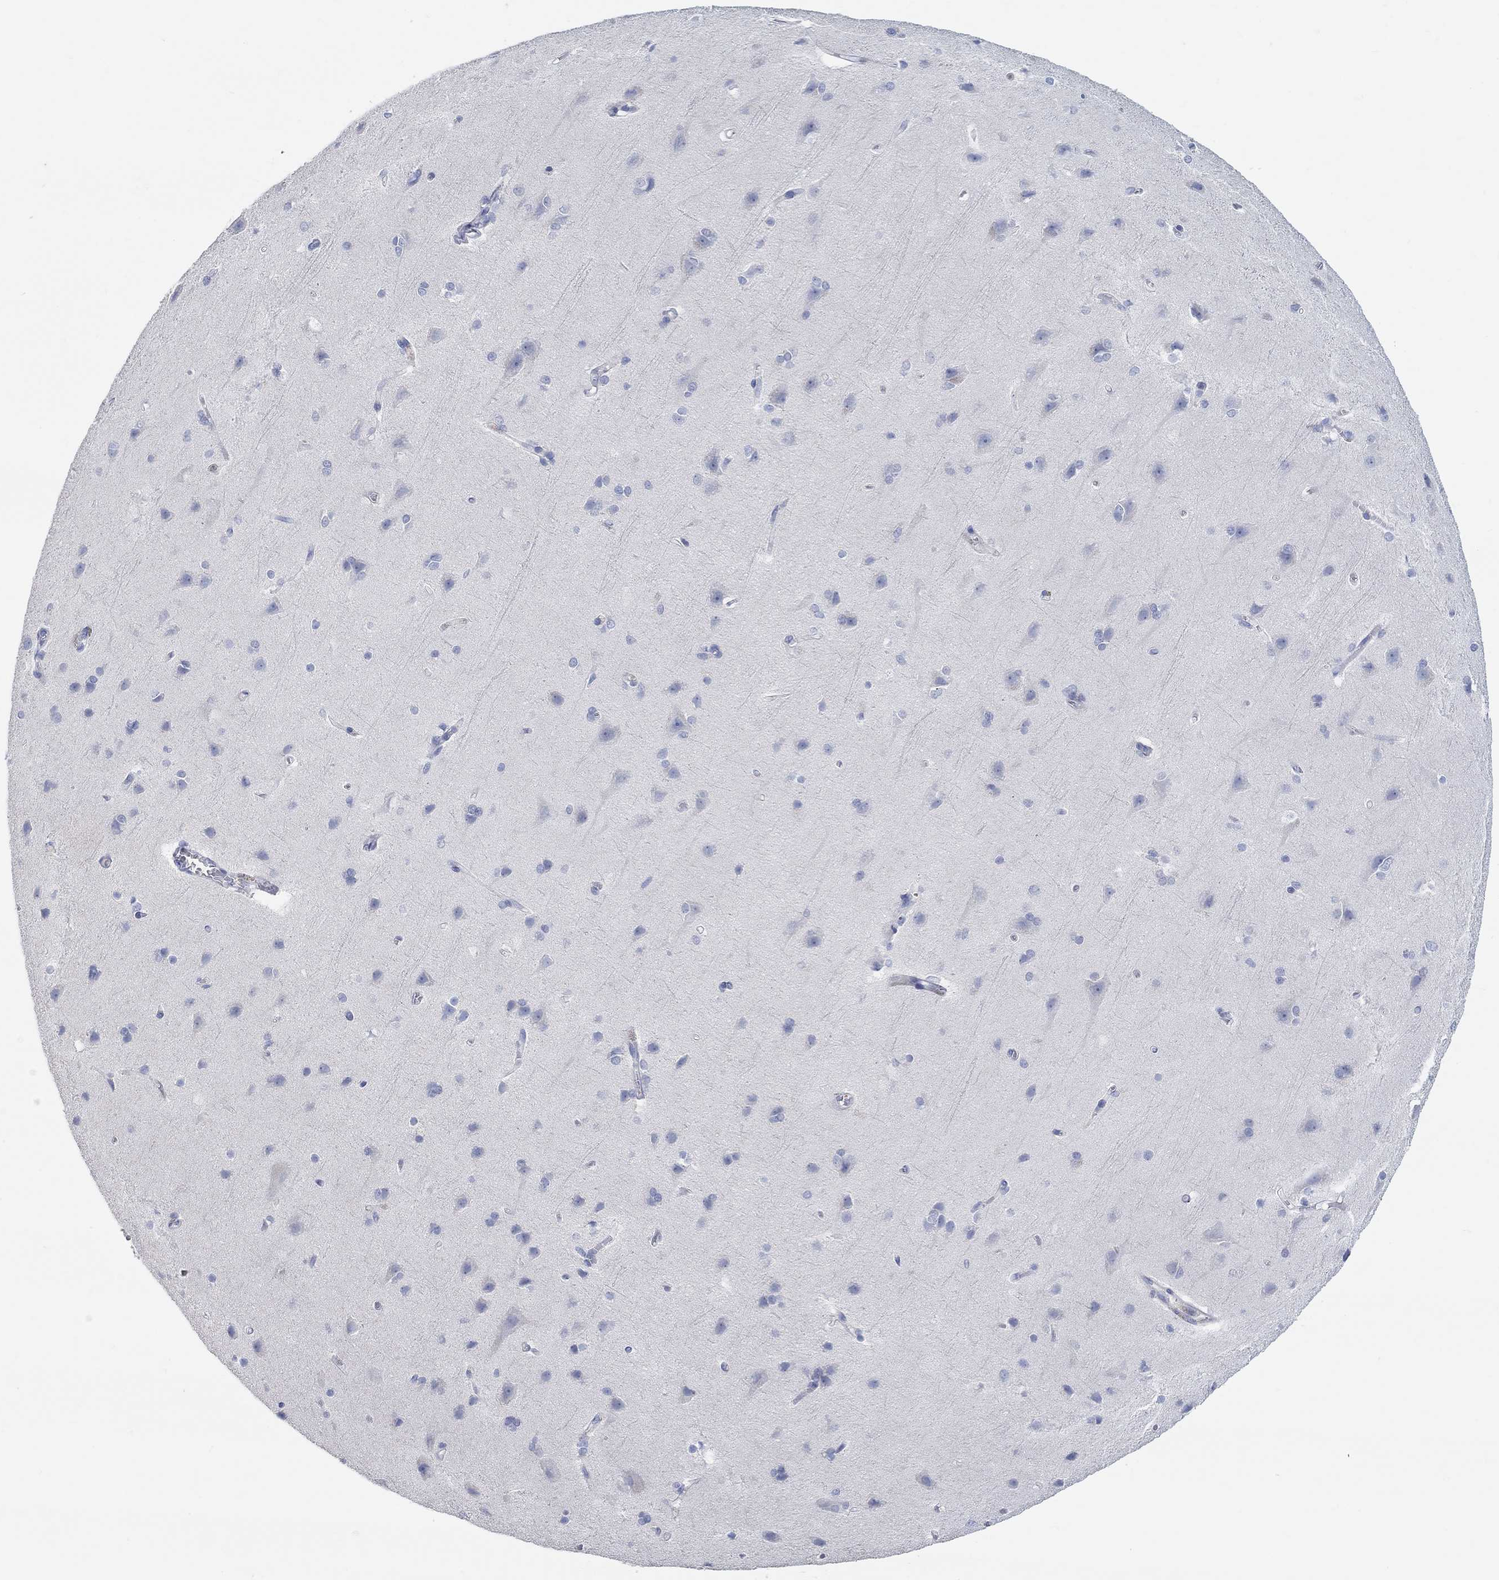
{"staining": {"intensity": "negative", "quantity": "none", "location": "none"}, "tissue": "cerebral cortex", "cell_type": "Endothelial cells", "image_type": "normal", "snomed": [{"axis": "morphology", "description": "Normal tissue, NOS"}, {"axis": "topography", "description": "Cerebral cortex"}], "caption": "Immunohistochemistry (IHC) of benign human cerebral cortex demonstrates no staining in endothelial cells. The staining is performed using DAB brown chromogen with nuclei counter-stained in using hematoxylin.", "gene": "NLRP14", "patient": {"sex": "male", "age": 37}}